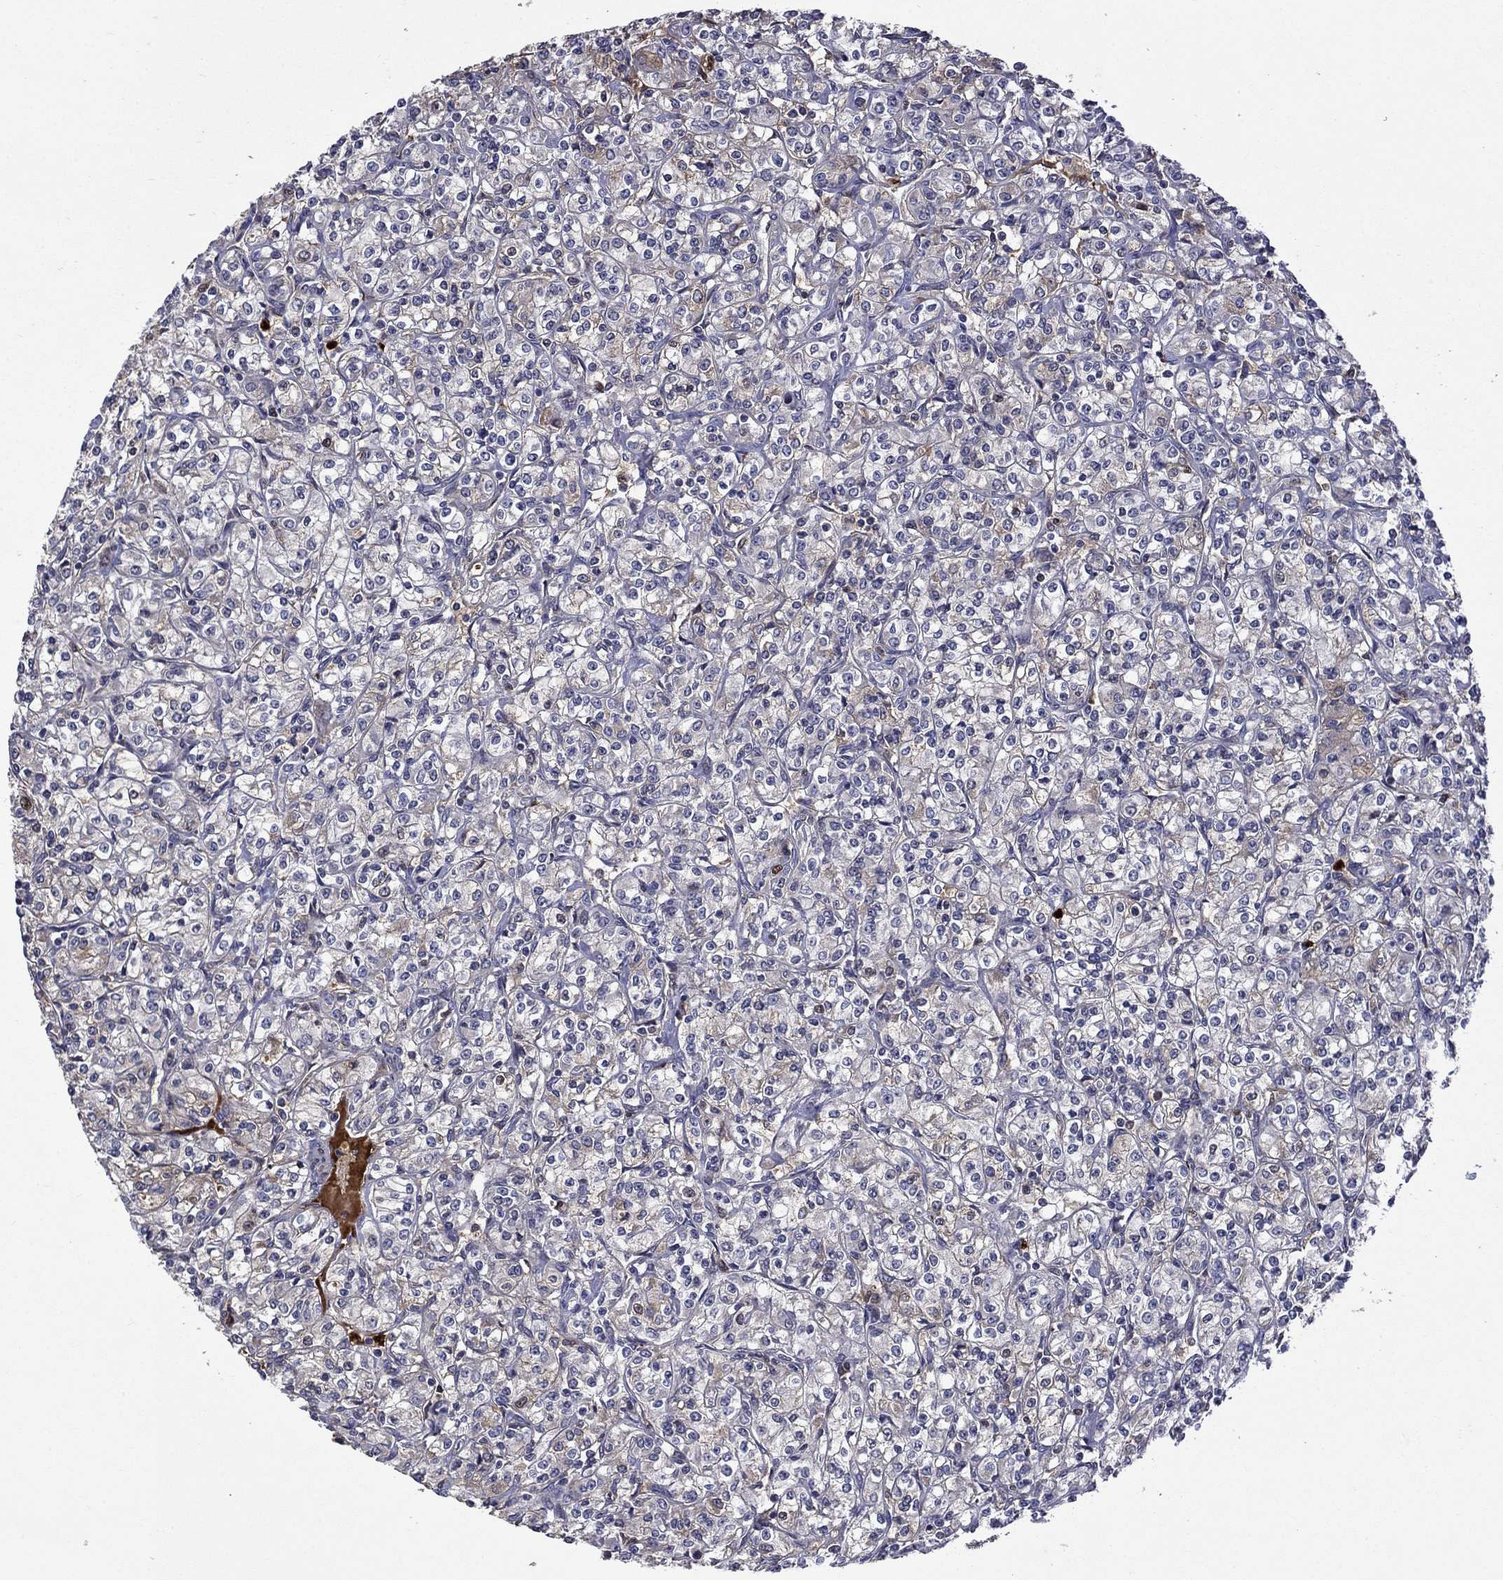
{"staining": {"intensity": "negative", "quantity": "none", "location": "none"}, "tissue": "renal cancer", "cell_type": "Tumor cells", "image_type": "cancer", "snomed": [{"axis": "morphology", "description": "Adenocarcinoma, NOS"}, {"axis": "topography", "description": "Kidney"}], "caption": "Immunohistochemistry (IHC) micrograph of neoplastic tissue: renal cancer stained with DAB (3,3'-diaminobenzidine) shows no significant protein staining in tumor cells.", "gene": "SATB1", "patient": {"sex": "male", "age": 77}}